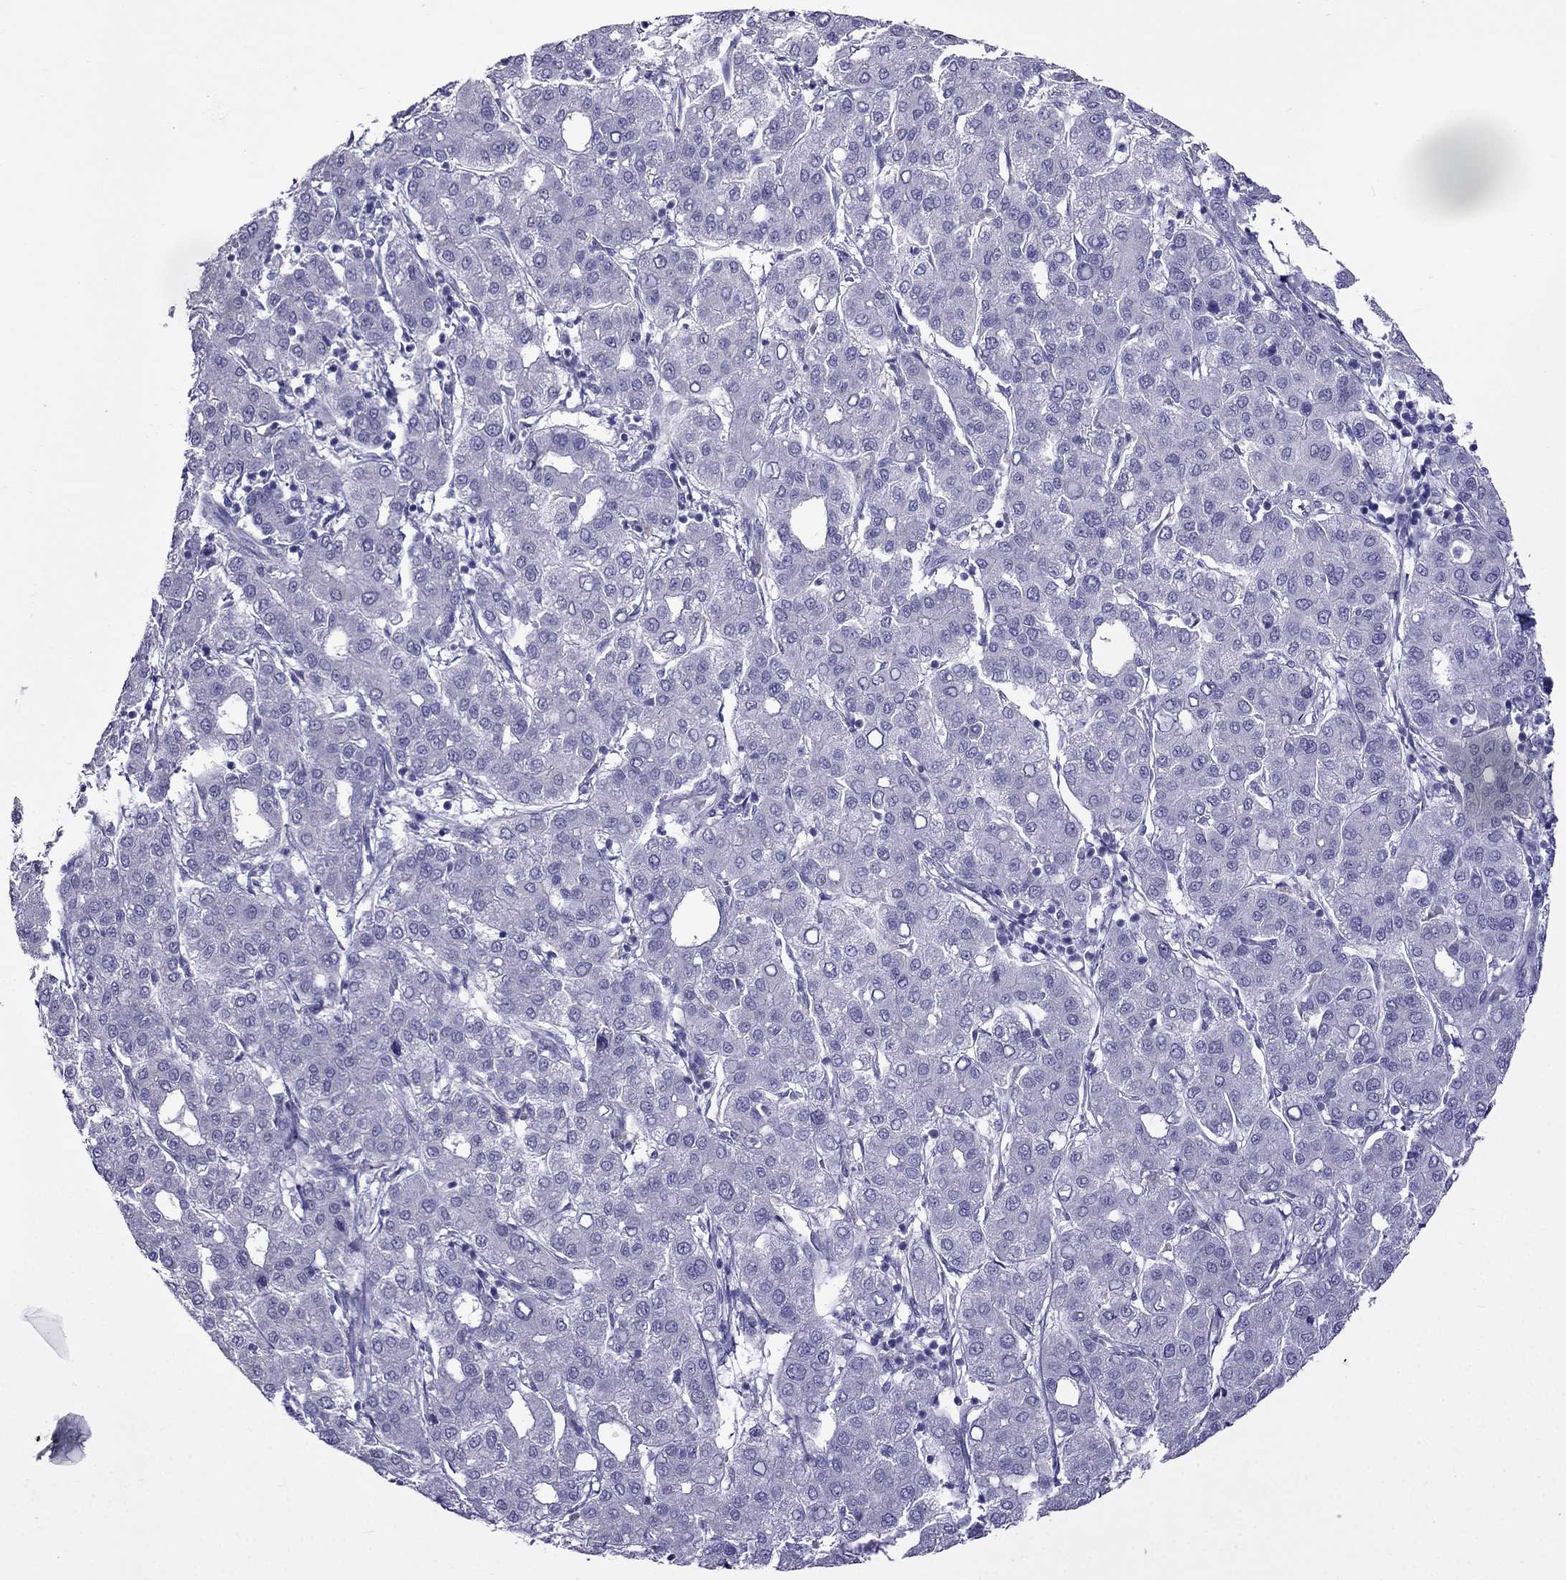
{"staining": {"intensity": "negative", "quantity": "none", "location": "none"}, "tissue": "liver cancer", "cell_type": "Tumor cells", "image_type": "cancer", "snomed": [{"axis": "morphology", "description": "Carcinoma, Hepatocellular, NOS"}, {"axis": "topography", "description": "Liver"}], "caption": "An image of liver cancer (hepatocellular carcinoma) stained for a protein shows no brown staining in tumor cells.", "gene": "MGP", "patient": {"sex": "male", "age": 65}}